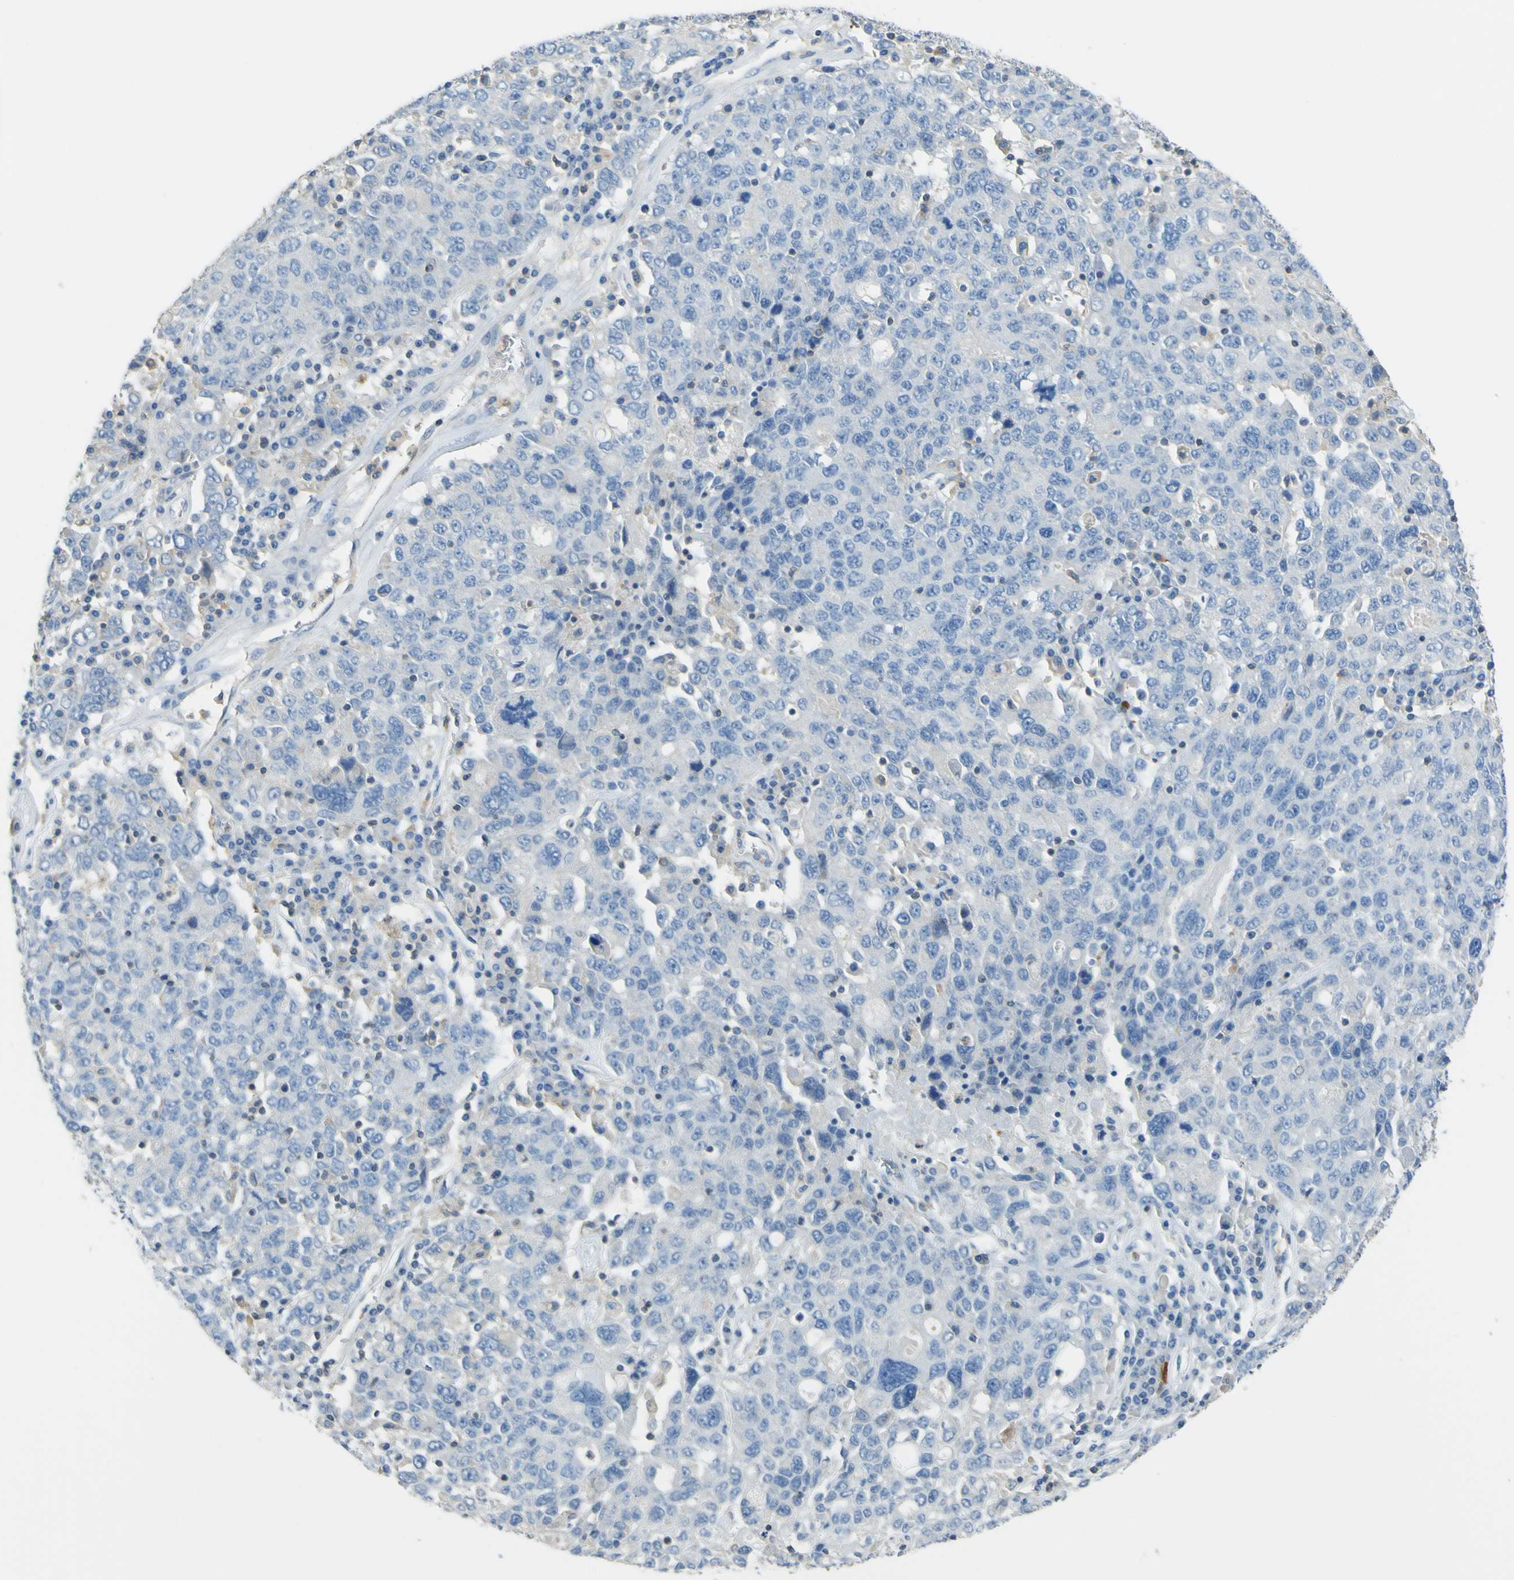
{"staining": {"intensity": "negative", "quantity": "none", "location": "none"}, "tissue": "ovarian cancer", "cell_type": "Tumor cells", "image_type": "cancer", "snomed": [{"axis": "morphology", "description": "Carcinoma, endometroid"}, {"axis": "topography", "description": "Ovary"}], "caption": "Tumor cells show no significant protein positivity in ovarian endometroid carcinoma.", "gene": "OGN", "patient": {"sex": "female", "age": 62}}